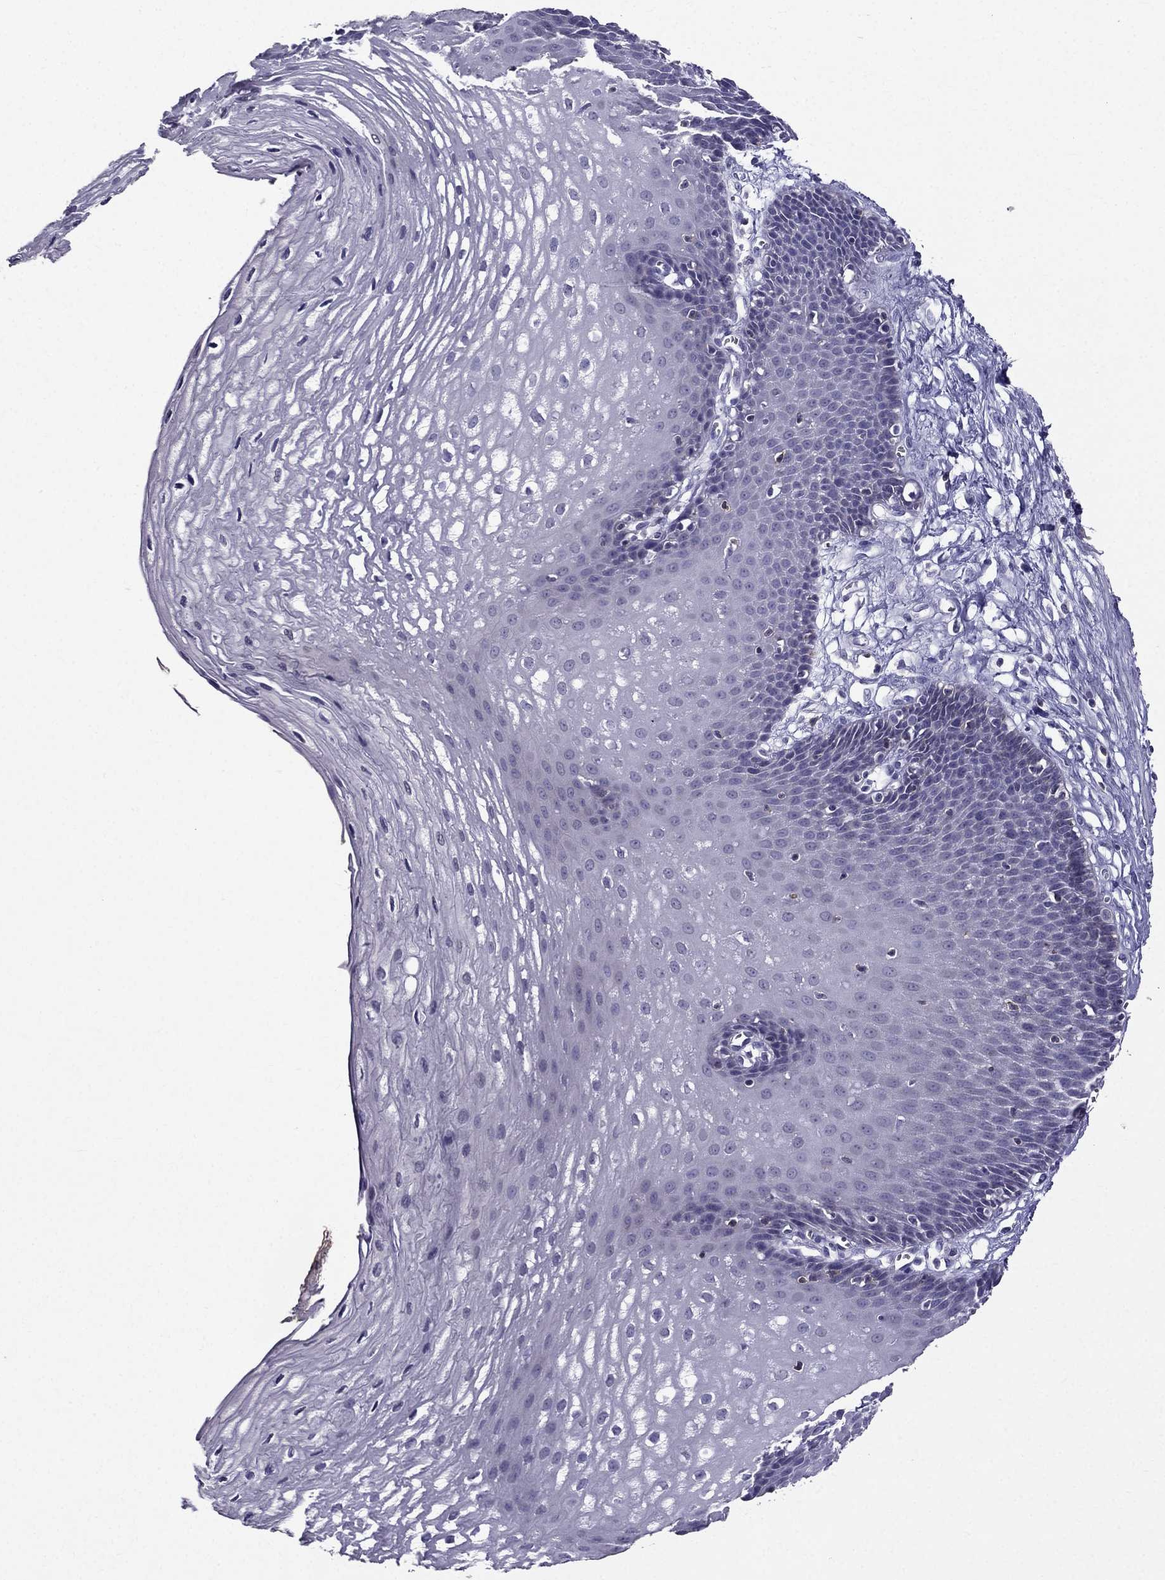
{"staining": {"intensity": "negative", "quantity": "none", "location": "none"}, "tissue": "esophagus", "cell_type": "Squamous epithelial cells", "image_type": "normal", "snomed": [{"axis": "morphology", "description": "Normal tissue, NOS"}, {"axis": "topography", "description": "Esophagus"}], "caption": "High magnification brightfield microscopy of unremarkable esophagus stained with DAB (brown) and counterstained with hematoxylin (blue): squamous epithelial cells show no significant positivity. (Immunohistochemistry, brightfield microscopy, high magnification).", "gene": "AAK1", "patient": {"sex": "male", "age": 72}}